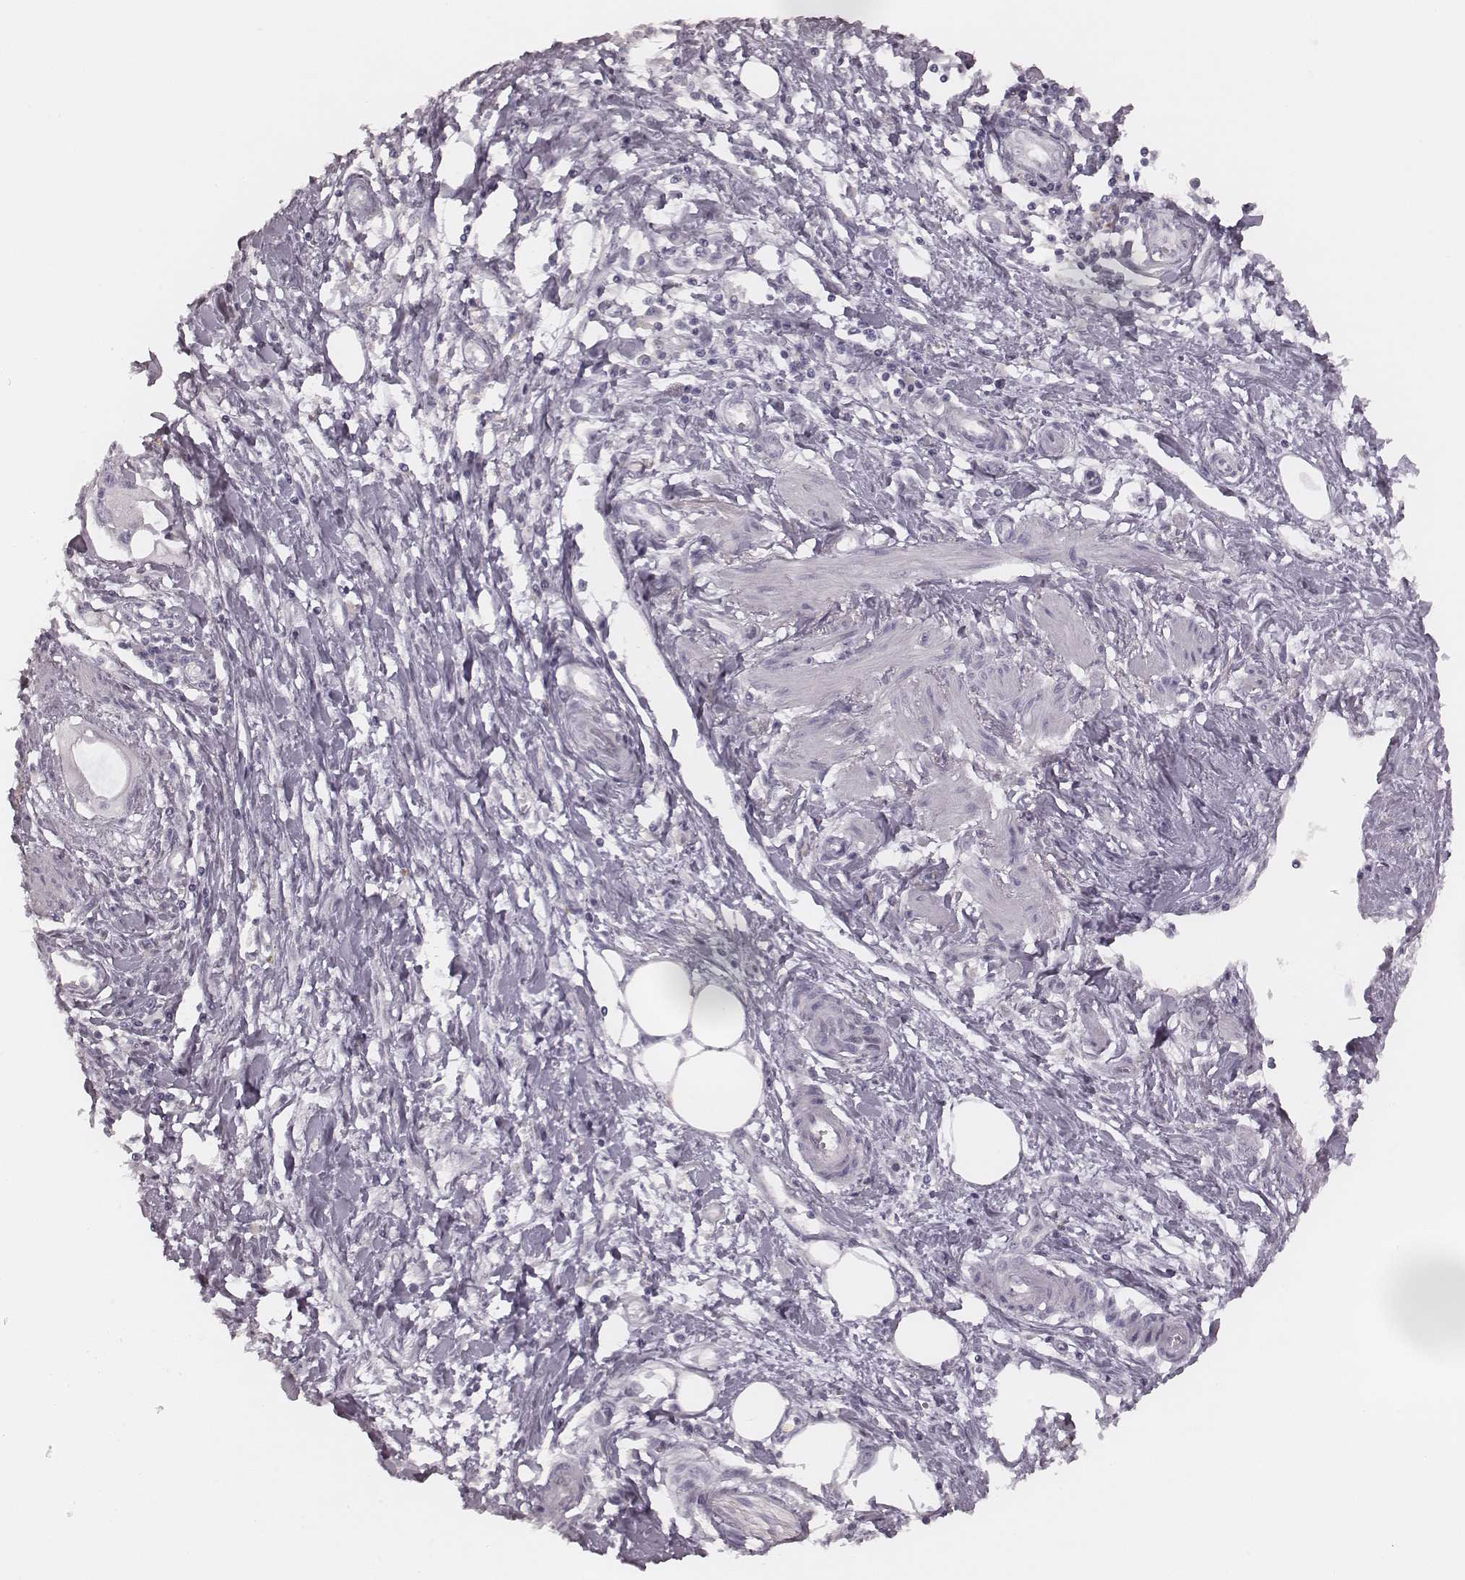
{"staining": {"intensity": "negative", "quantity": "none", "location": "none"}, "tissue": "pancreatic cancer", "cell_type": "Tumor cells", "image_type": "cancer", "snomed": [{"axis": "morphology", "description": "Adenocarcinoma, NOS"}, {"axis": "topography", "description": "Pancreas"}], "caption": "Tumor cells show no significant protein positivity in pancreatic cancer (adenocarcinoma).", "gene": "MSX1", "patient": {"sex": "male", "age": 60}}